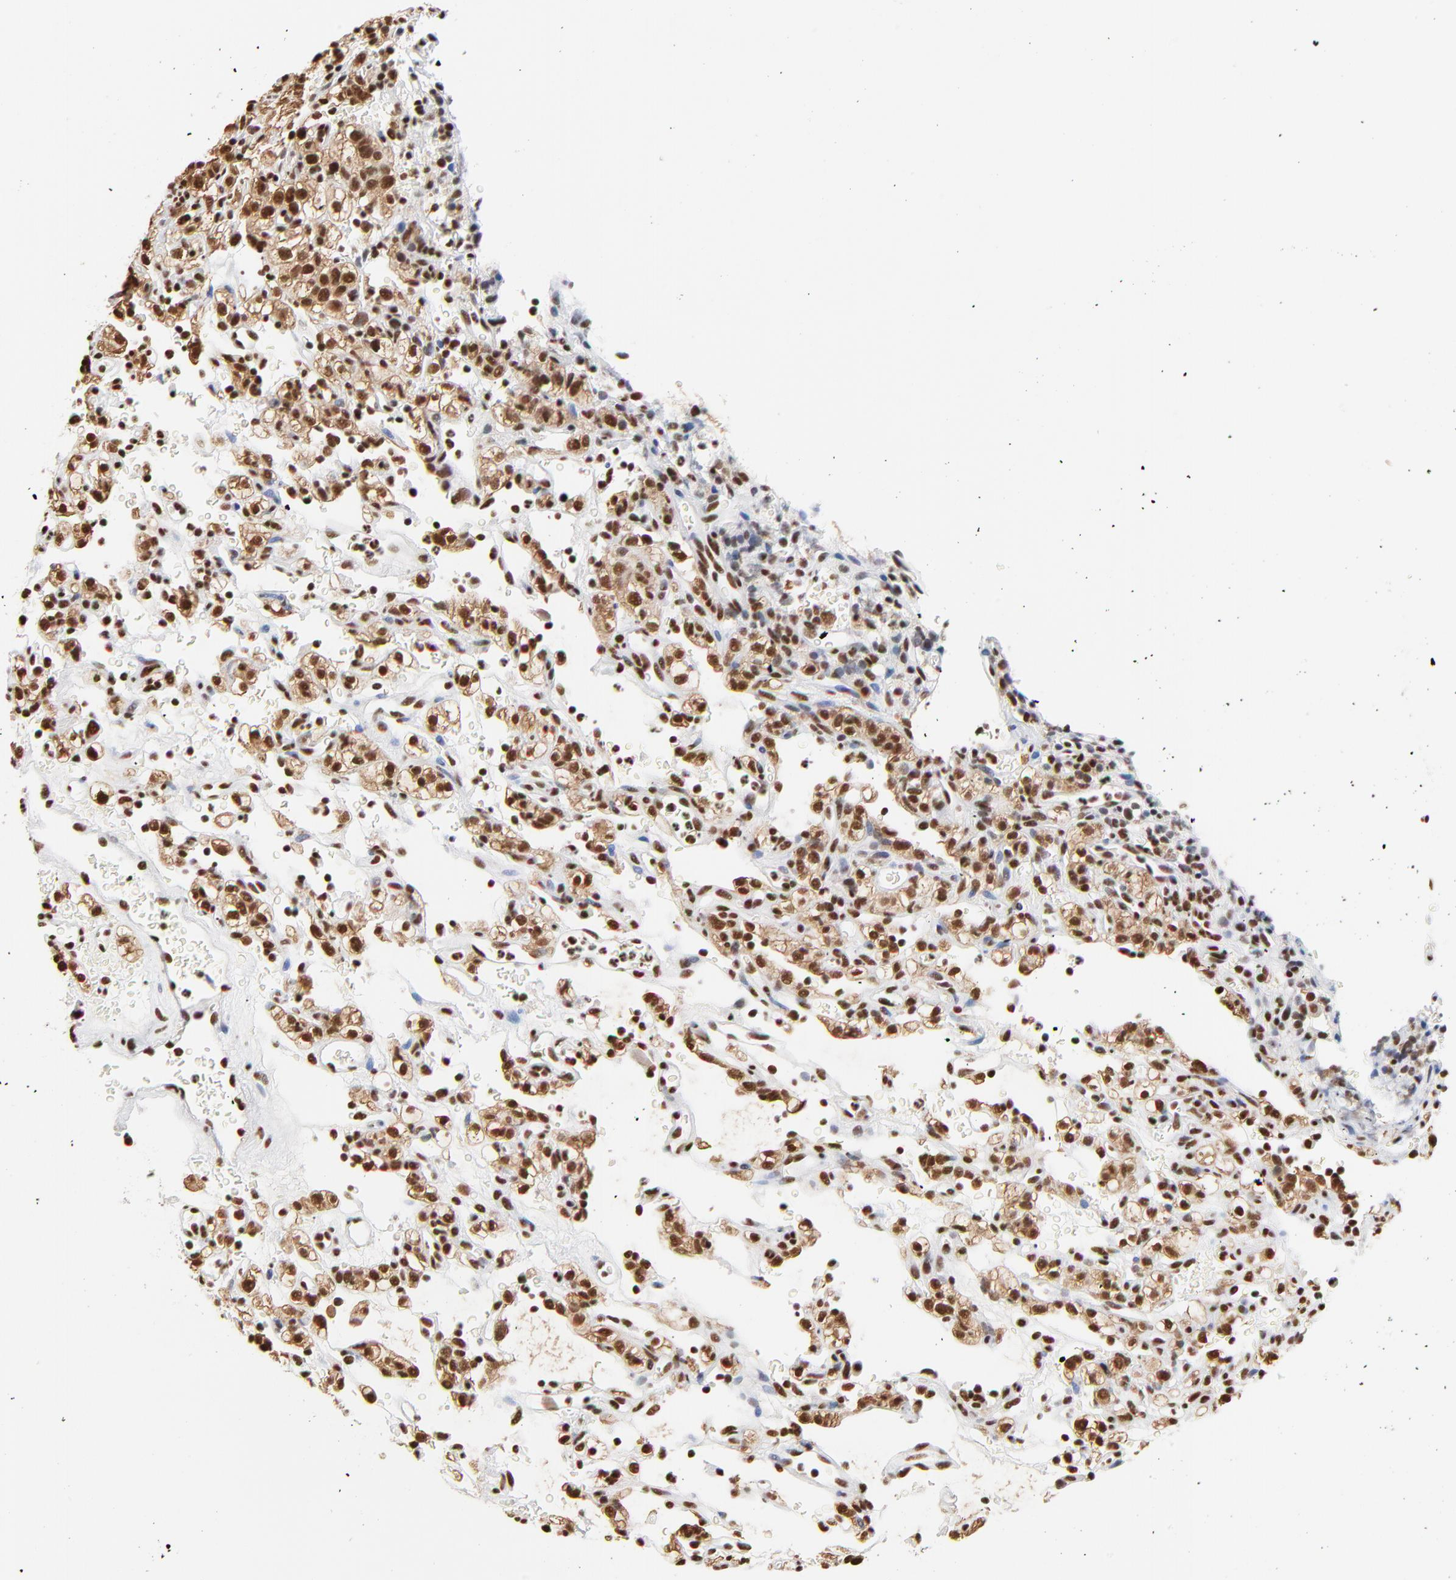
{"staining": {"intensity": "strong", "quantity": ">75%", "location": "nuclear"}, "tissue": "renal cancer", "cell_type": "Tumor cells", "image_type": "cancer", "snomed": [{"axis": "morphology", "description": "Normal tissue, NOS"}, {"axis": "morphology", "description": "Adenocarcinoma, NOS"}, {"axis": "topography", "description": "Kidney"}], "caption": "A histopathology image of human renal cancer (adenocarcinoma) stained for a protein shows strong nuclear brown staining in tumor cells. Nuclei are stained in blue.", "gene": "CREB1", "patient": {"sex": "female", "age": 72}}